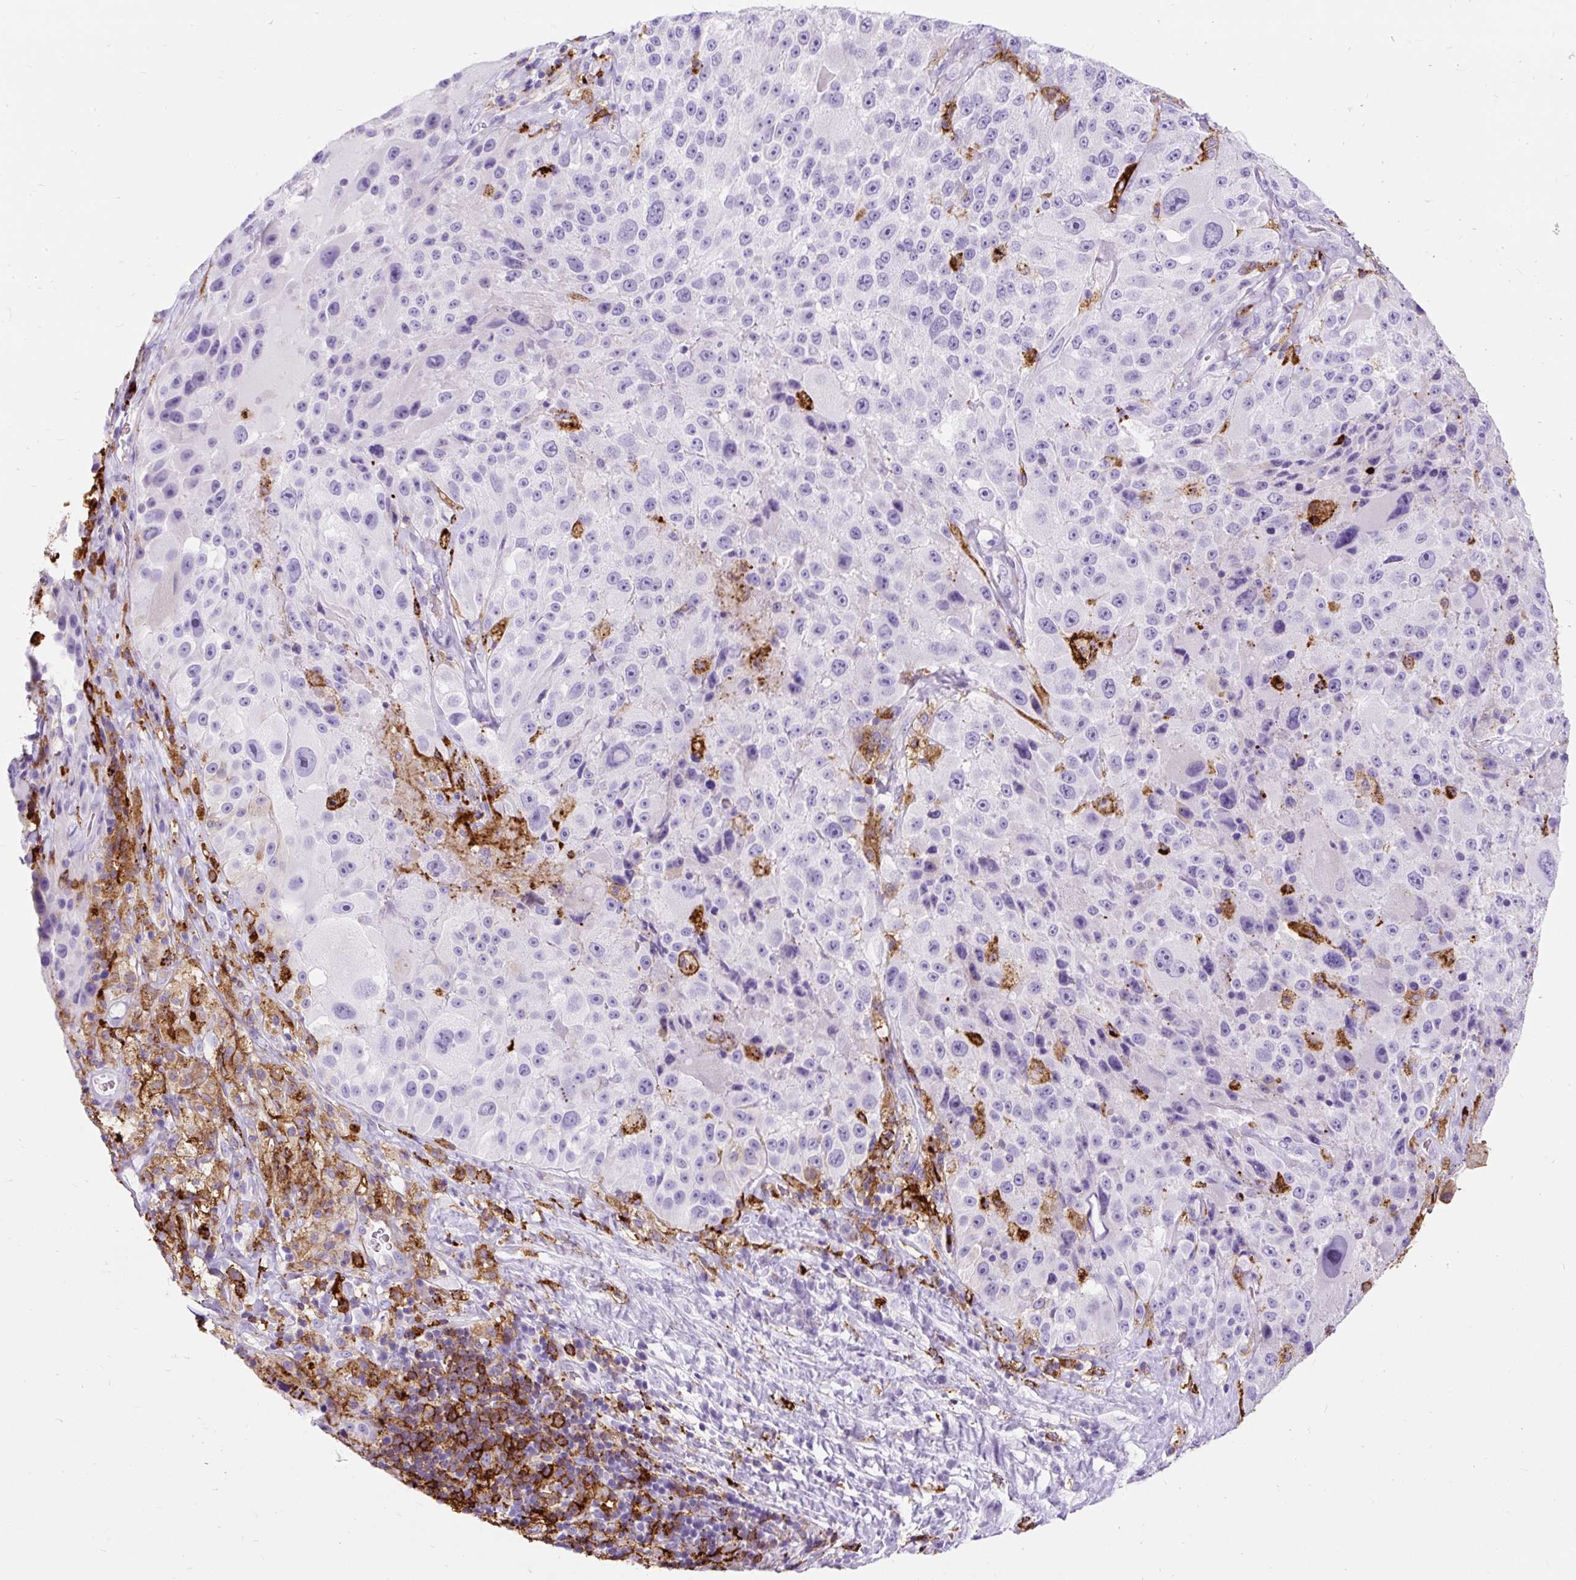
{"staining": {"intensity": "negative", "quantity": "none", "location": "none"}, "tissue": "melanoma", "cell_type": "Tumor cells", "image_type": "cancer", "snomed": [{"axis": "morphology", "description": "Malignant melanoma, Metastatic site"}, {"axis": "topography", "description": "Lymph node"}], "caption": "Tumor cells are negative for protein expression in human malignant melanoma (metastatic site).", "gene": "HLA-DRA", "patient": {"sex": "male", "age": 62}}